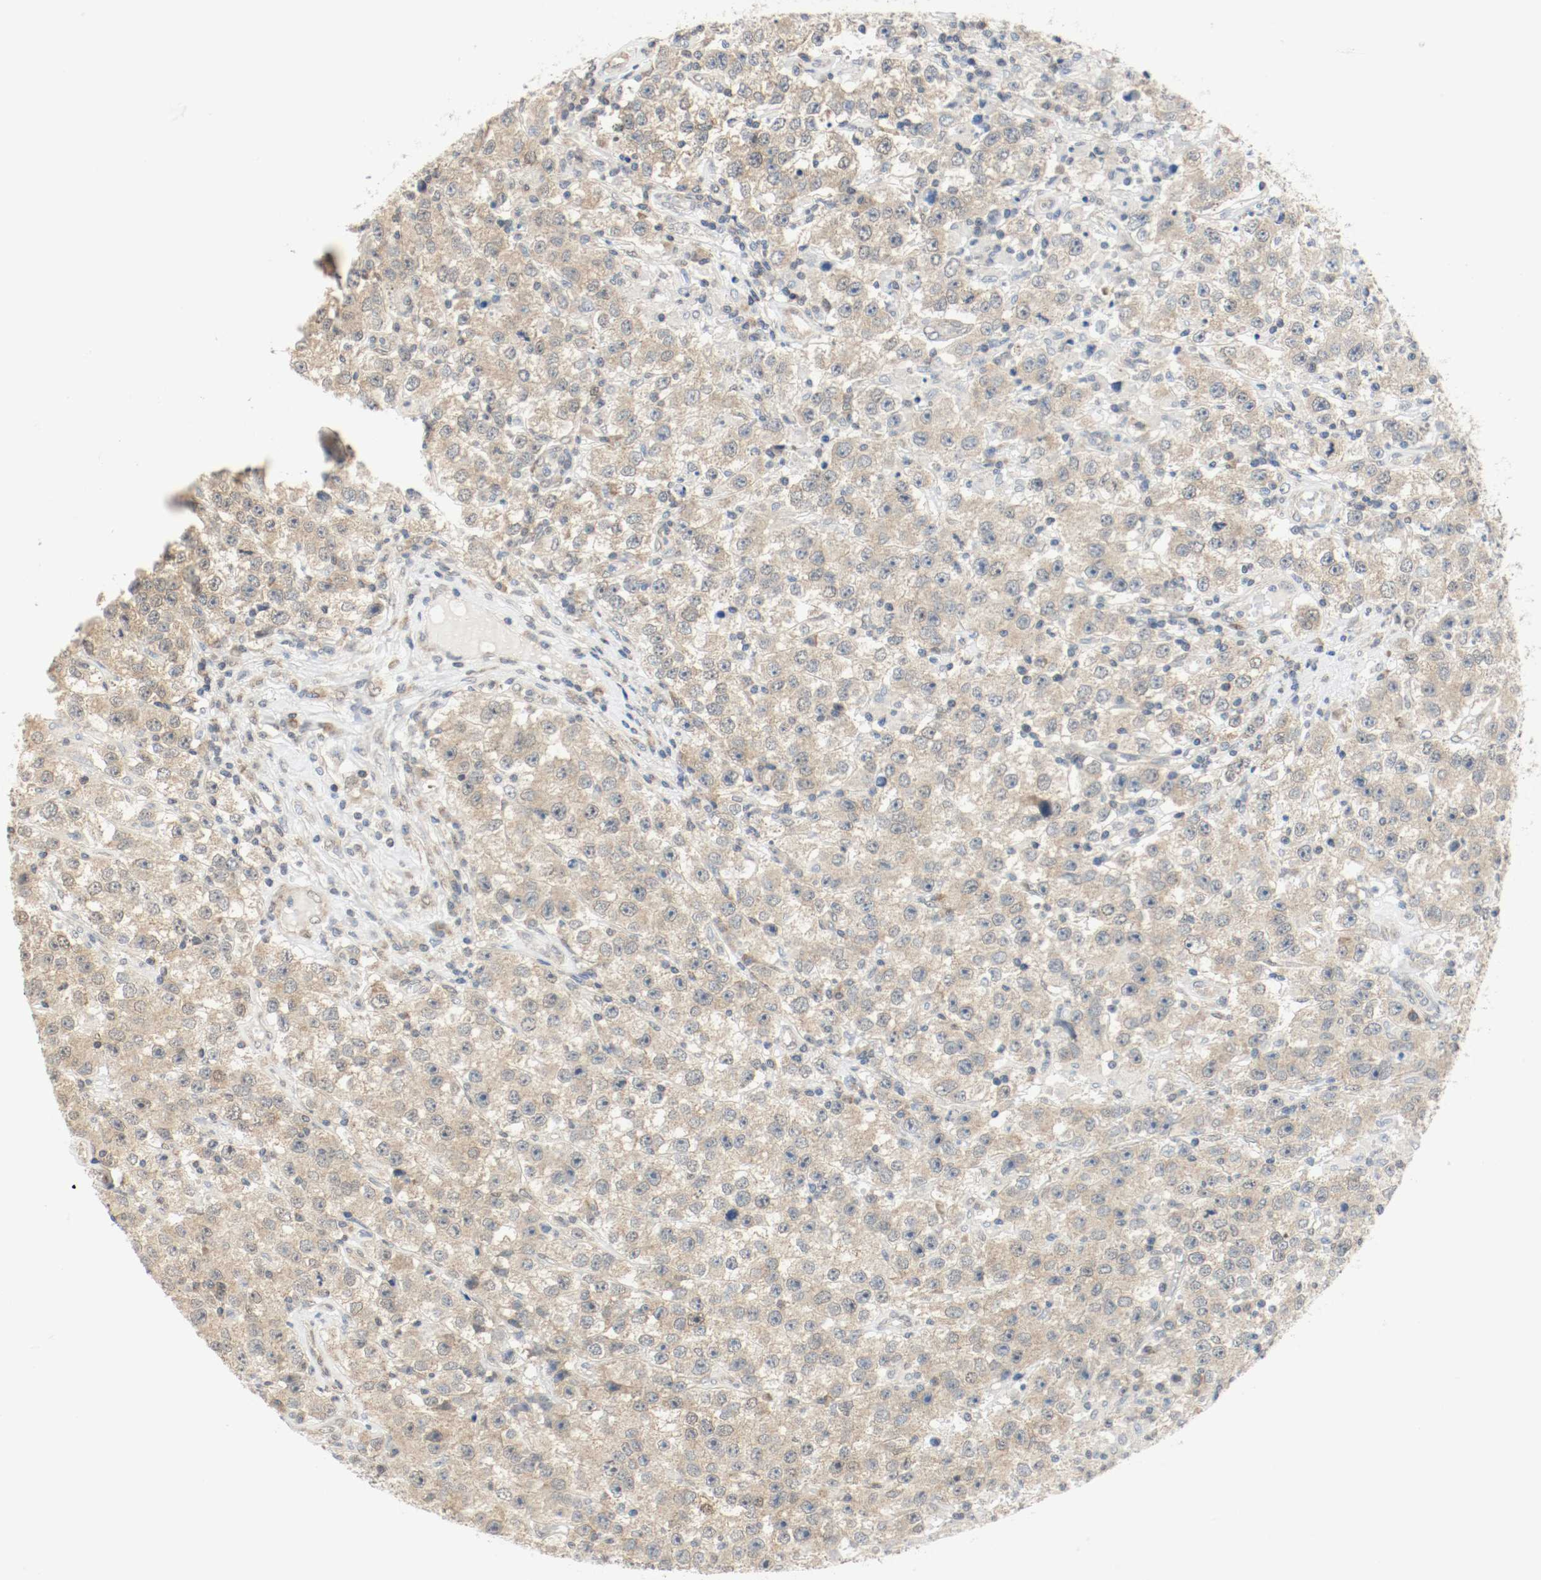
{"staining": {"intensity": "weak", "quantity": ">75%", "location": "cytoplasmic/membranous,nuclear"}, "tissue": "testis cancer", "cell_type": "Tumor cells", "image_type": "cancer", "snomed": [{"axis": "morphology", "description": "Seminoma, NOS"}, {"axis": "topography", "description": "Testis"}], "caption": "Immunohistochemistry staining of testis cancer, which exhibits low levels of weak cytoplasmic/membranous and nuclear expression in about >75% of tumor cells indicating weak cytoplasmic/membranous and nuclear protein expression. The staining was performed using DAB (3,3'-diaminobenzidine) (brown) for protein detection and nuclei were counterstained in hematoxylin (blue).", "gene": "PPME1", "patient": {"sex": "male", "age": 52}}